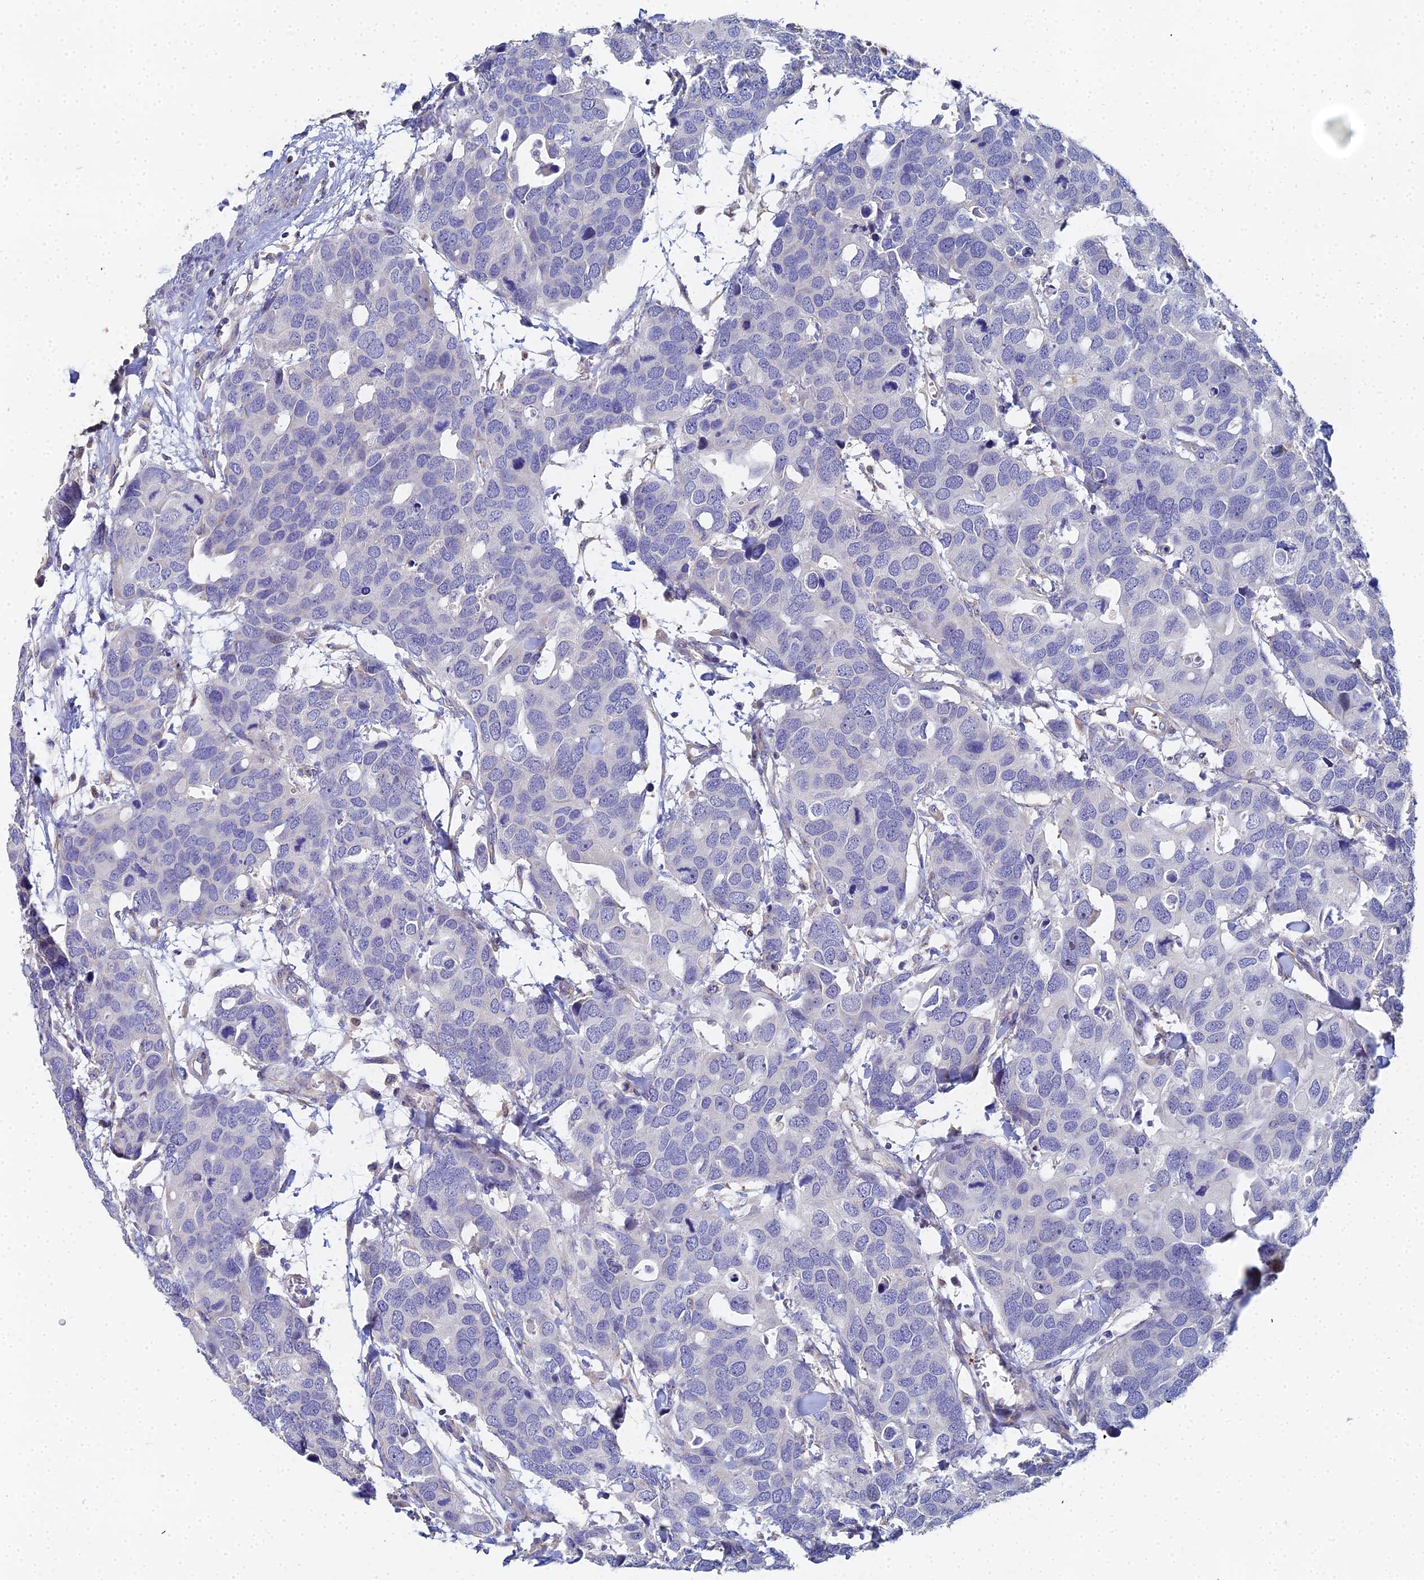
{"staining": {"intensity": "negative", "quantity": "none", "location": "none"}, "tissue": "breast cancer", "cell_type": "Tumor cells", "image_type": "cancer", "snomed": [{"axis": "morphology", "description": "Duct carcinoma"}, {"axis": "topography", "description": "Breast"}], "caption": "Immunohistochemistry (IHC) image of neoplastic tissue: human breast cancer stained with DAB (3,3'-diaminobenzidine) demonstrates no significant protein staining in tumor cells.", "gene": "ENSG00000268674", "patient": {"sex": "female", "age": 83}}